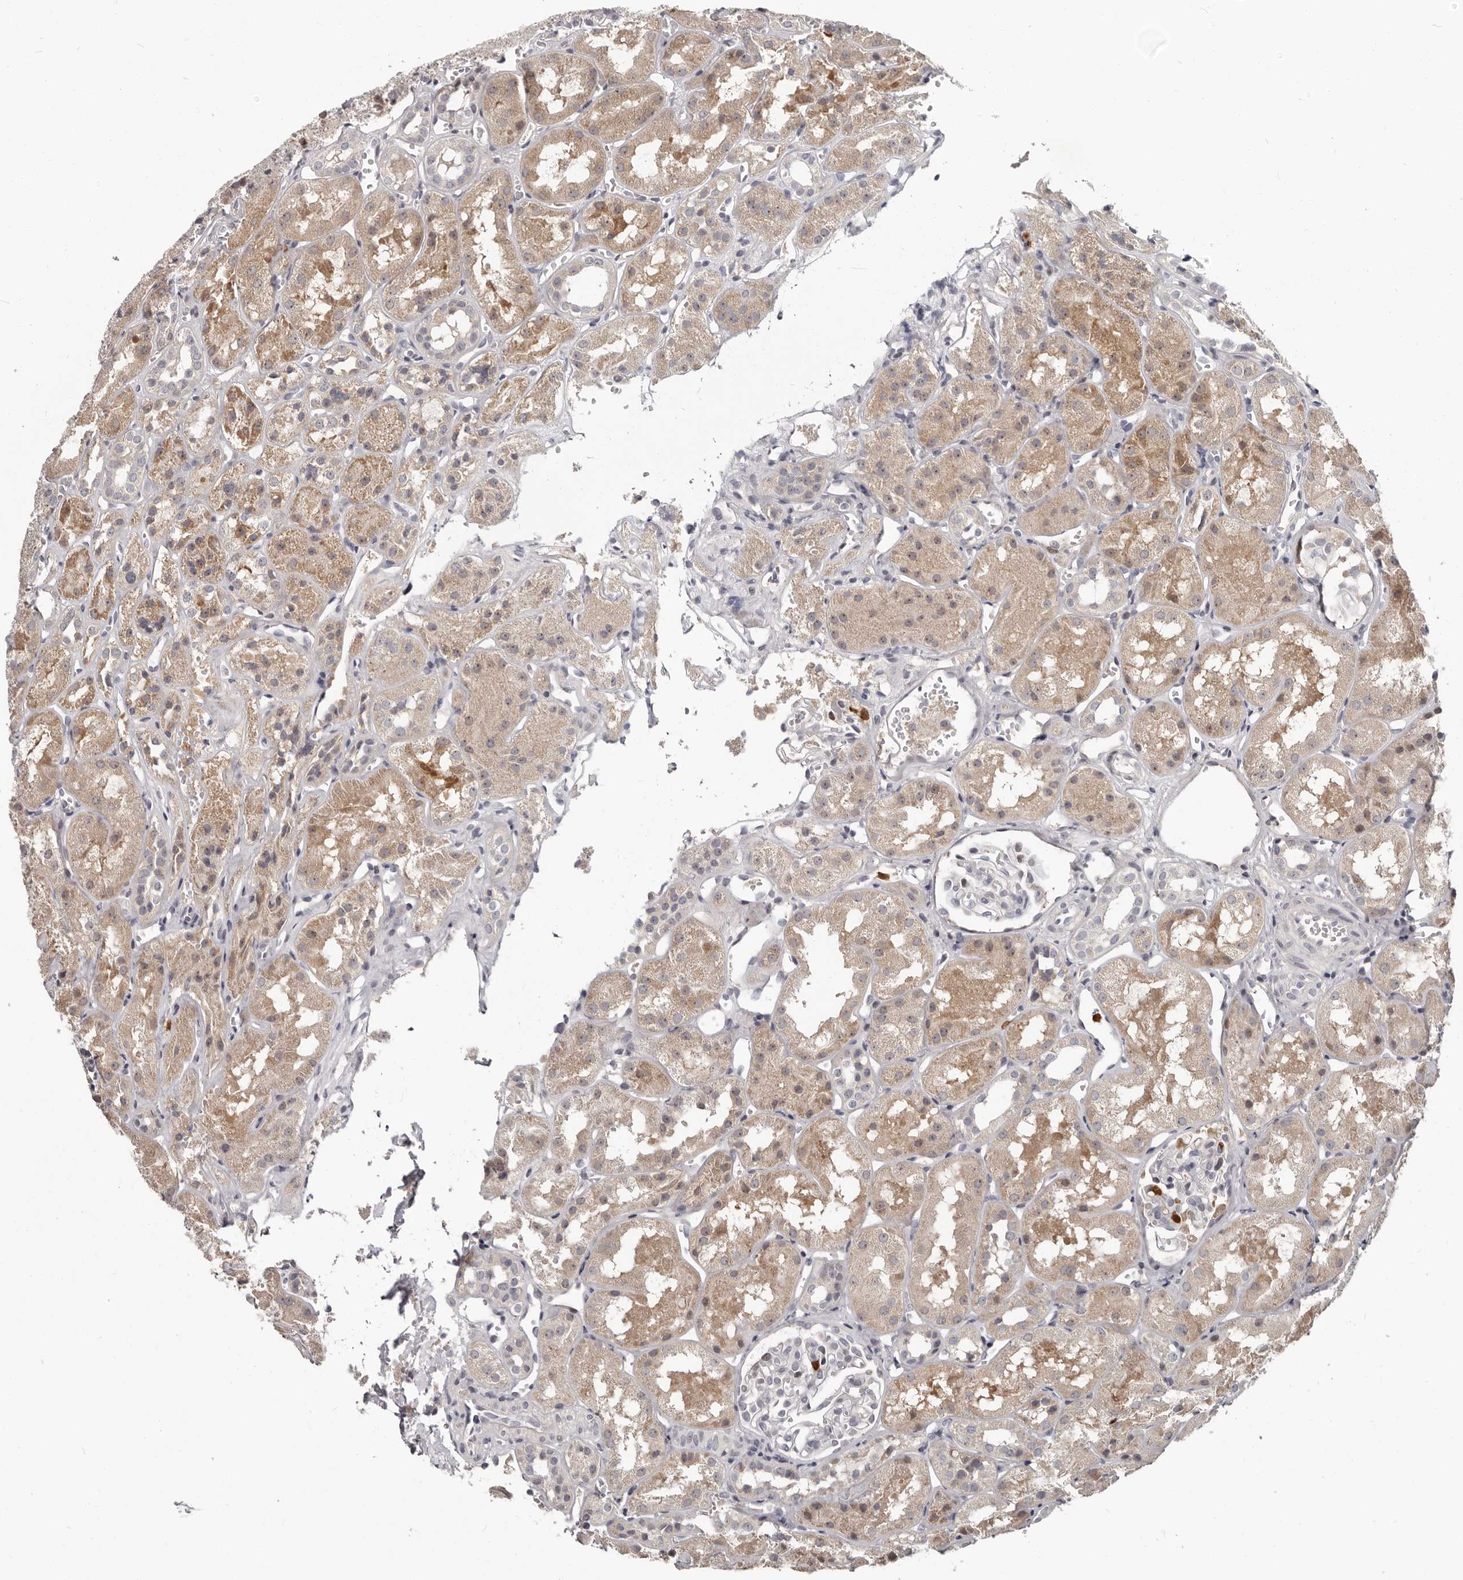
{"staining": {"intensity": "negative", "quantity": "none", "location": "none"}, "tissue": "kidney", "cell_type": "Cells in glomeruli", "image_type": "normal", "snomed": [{"axis": "morphology", "description": "Normal tissue, NOS"}, {"axis": "topography", "description": "Kidney"}], "caption": "Immunohistochemistry (IHC) micrograph of normal kidney: human kidney stained with DAB displays no significant protein staining in cells in glomeruli.", "gene": "GPR157", "patient": {"sex": "male", "age": 16}}